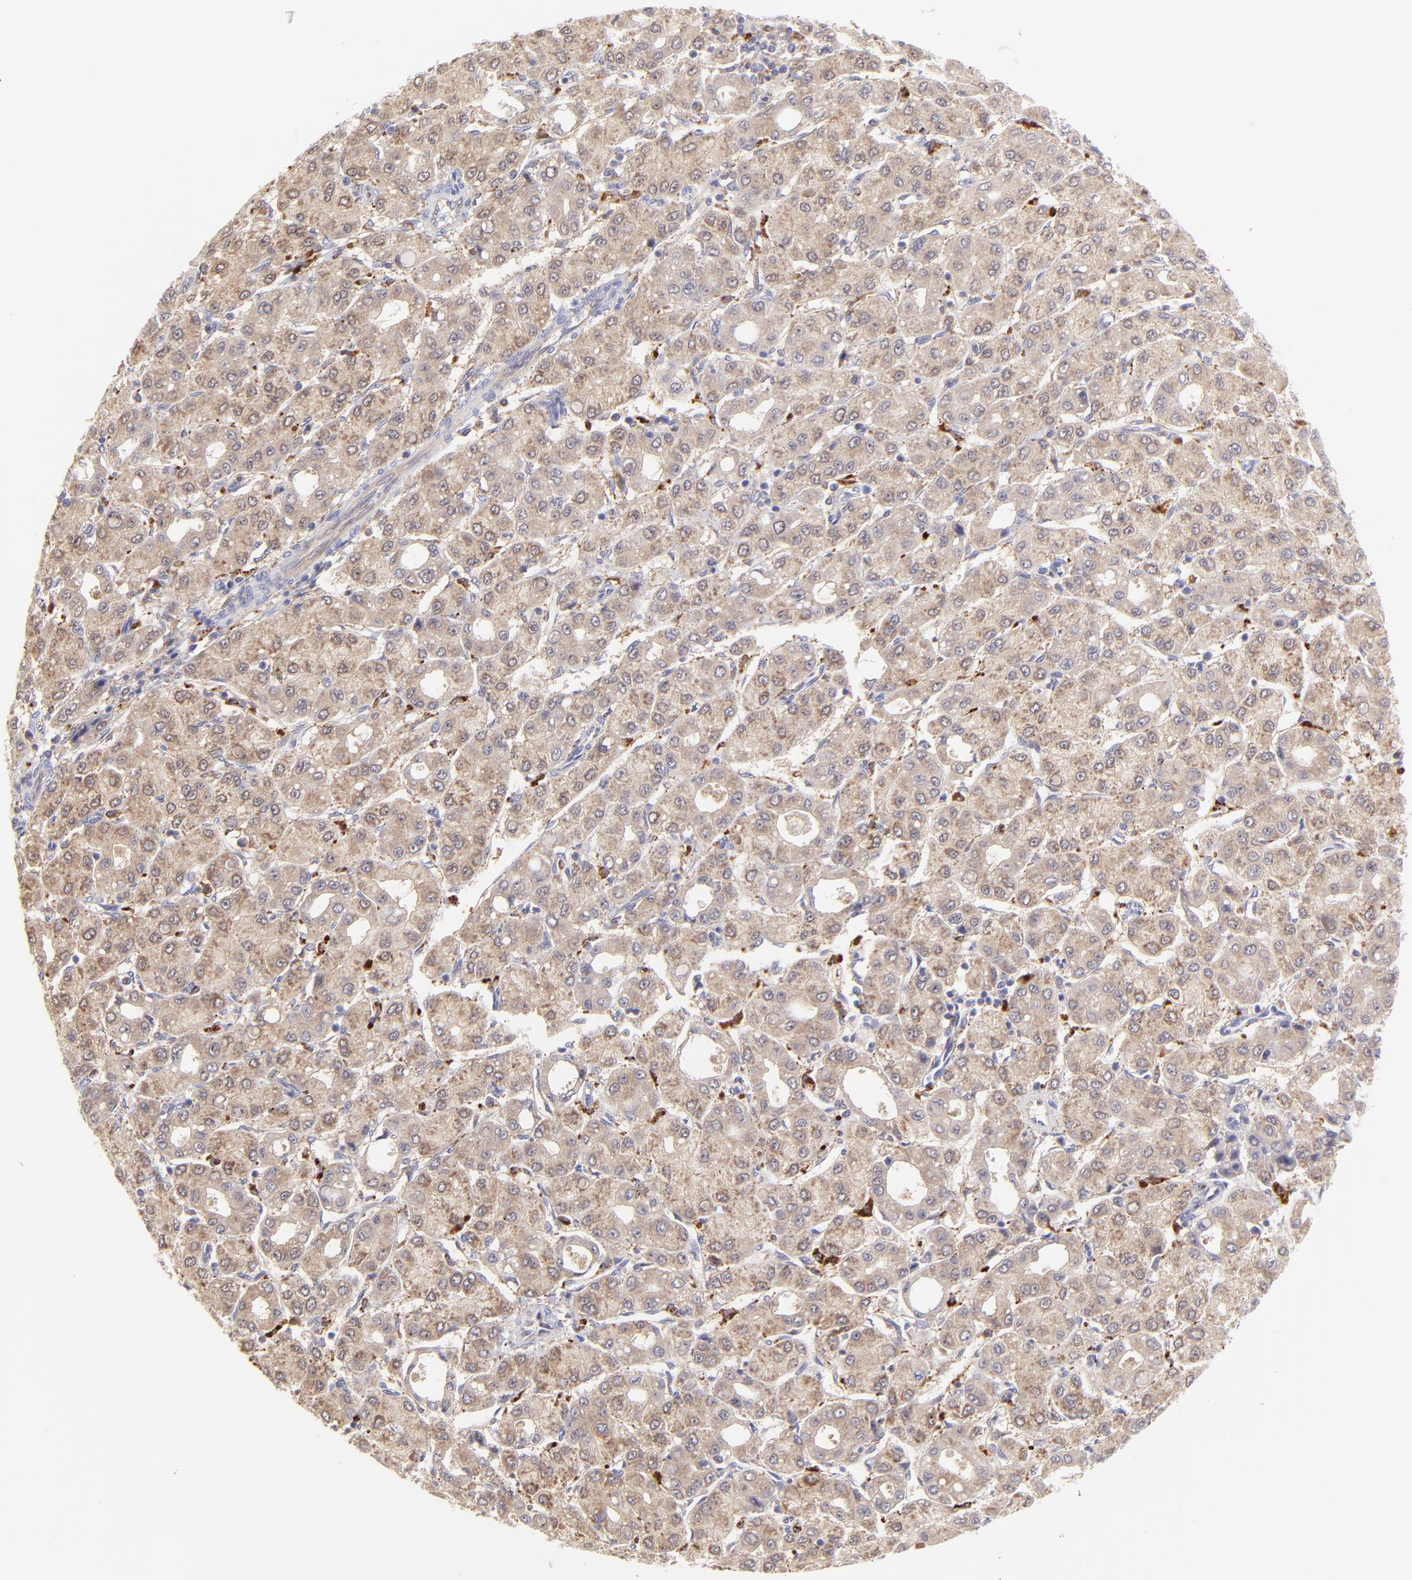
{"staining": {"intensity": "weak", "quantity": ">75%", "location": "cytoplasmic/membranous"}, "tissue": "liver cancer", "cell_type": "Tumor cells", "image_type": "cancer", "snomed": [{"axis": "morphology", "description": "Carcinoma, Hepatocellular, NOS"}, {"axis": "topography", "description": "Liver"}], "caption": "Immunohistochemistry of hepatocellular carcinoma (liver) shows low levels of weak cytoplasmic/membranous positivity in about >75% of tumor cells.", "gene": "HYAL1", "patient": {"sex": "male", "age": 69}}